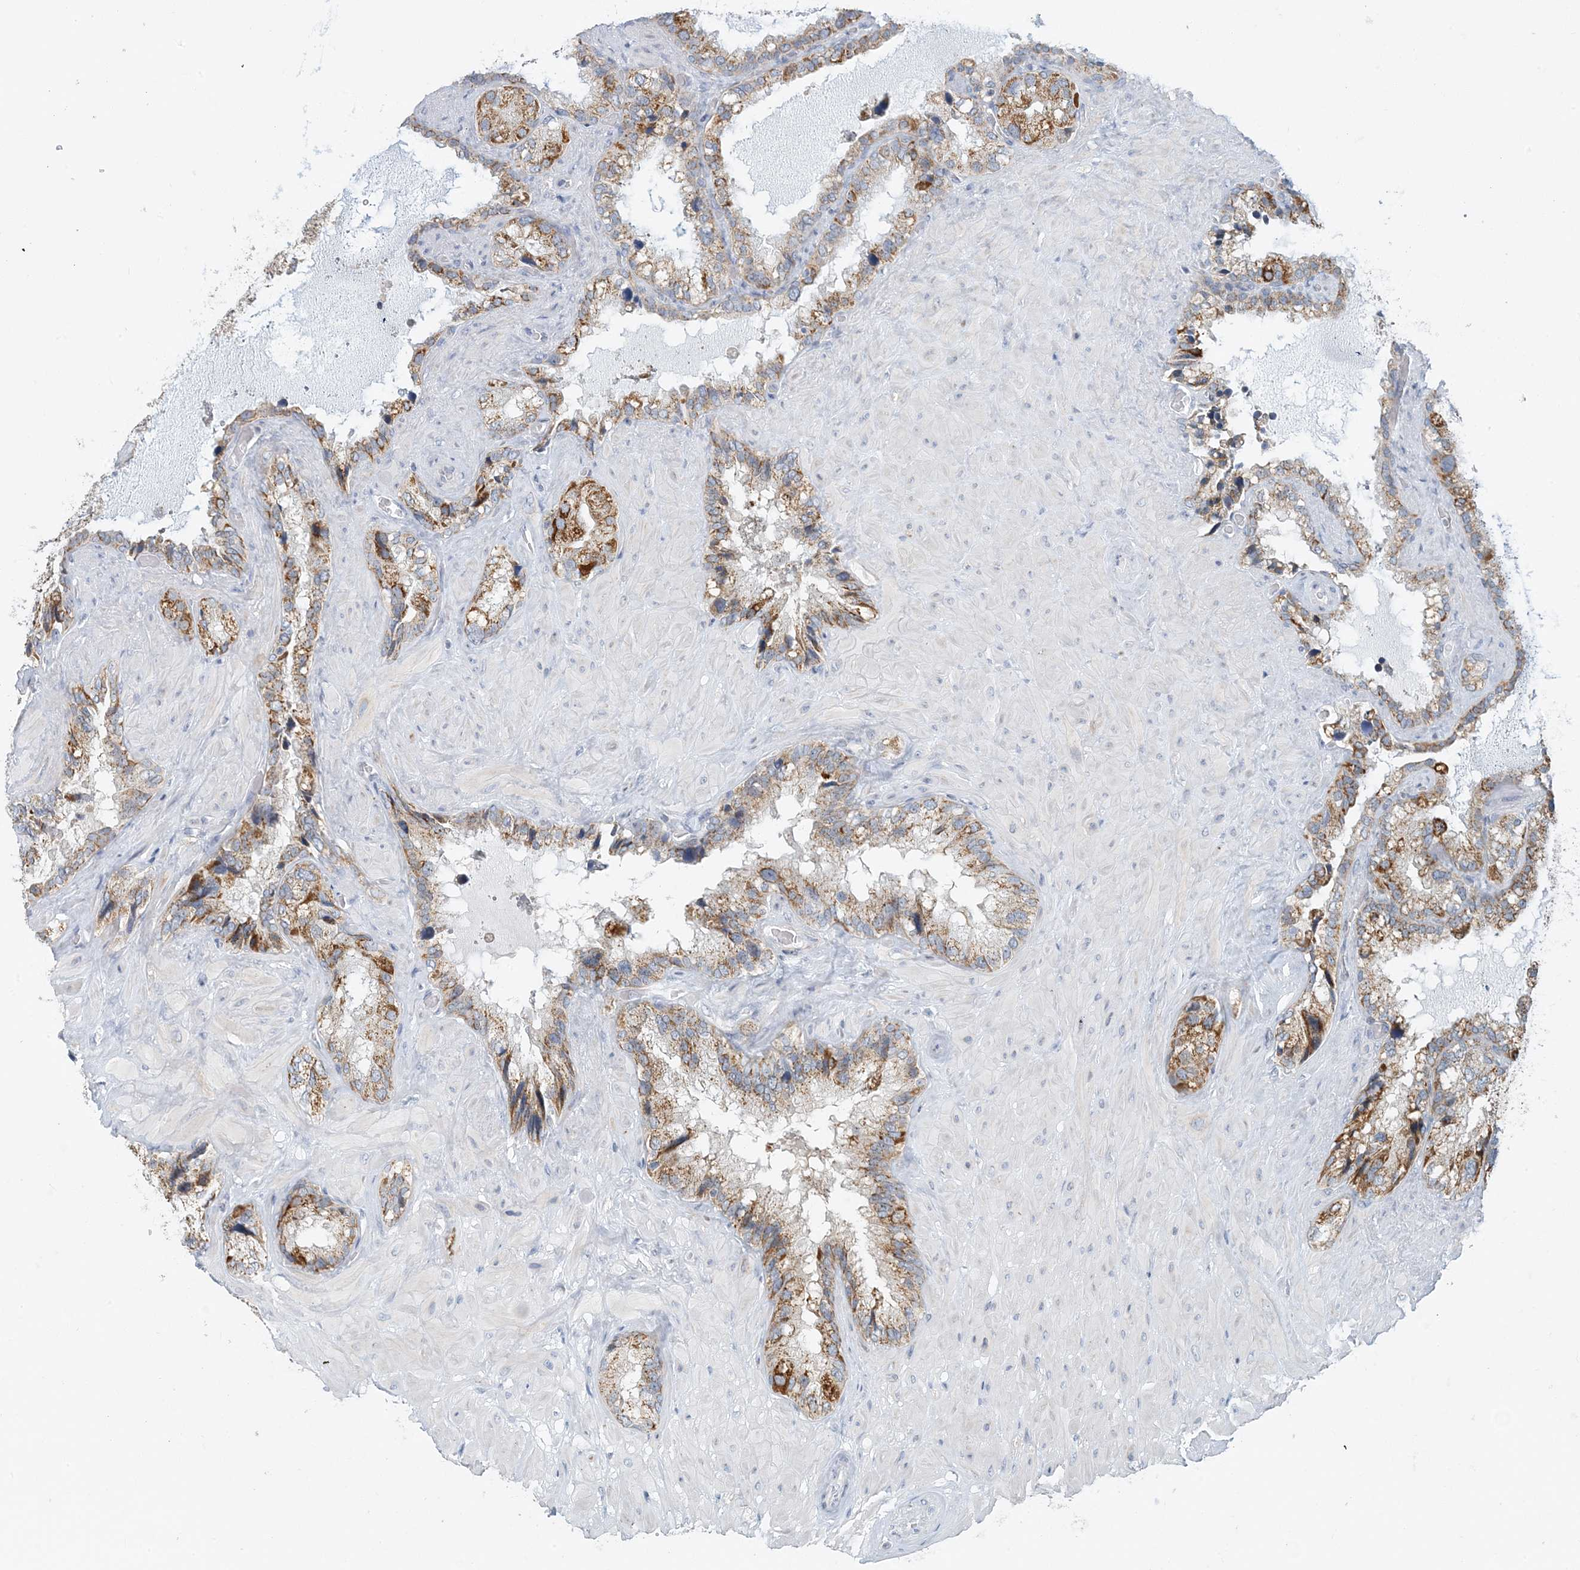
{"staining": {"intensity": "strong", "quantity": "25%-75%", "location": "cytoplasmic/membranous"}, "tissue": "seminal vesicle", "cell_type": "Glandular cells", "image_type": "normal", "snomed": [{"axis": "morphology", "description": "Normal tissue, NOS"}, {"axis": "topography", "description": "Prostate"}, {"axis": "topography", "description": "Seminal veicle"}], "caption": "High-power microscopy captured an immunohistochemistry (IHC) image of benign seminal vesicle, revealing strong cytoplasmic/membranous expression in approximately 25%-75% of glandular cells. The staining was performed using DAB, with brown indicating positive protein expression. Nuclei are stained blue with hematoxylin.", "gene": "BDH1", "patient": {"sex": "male", "age": 68}}